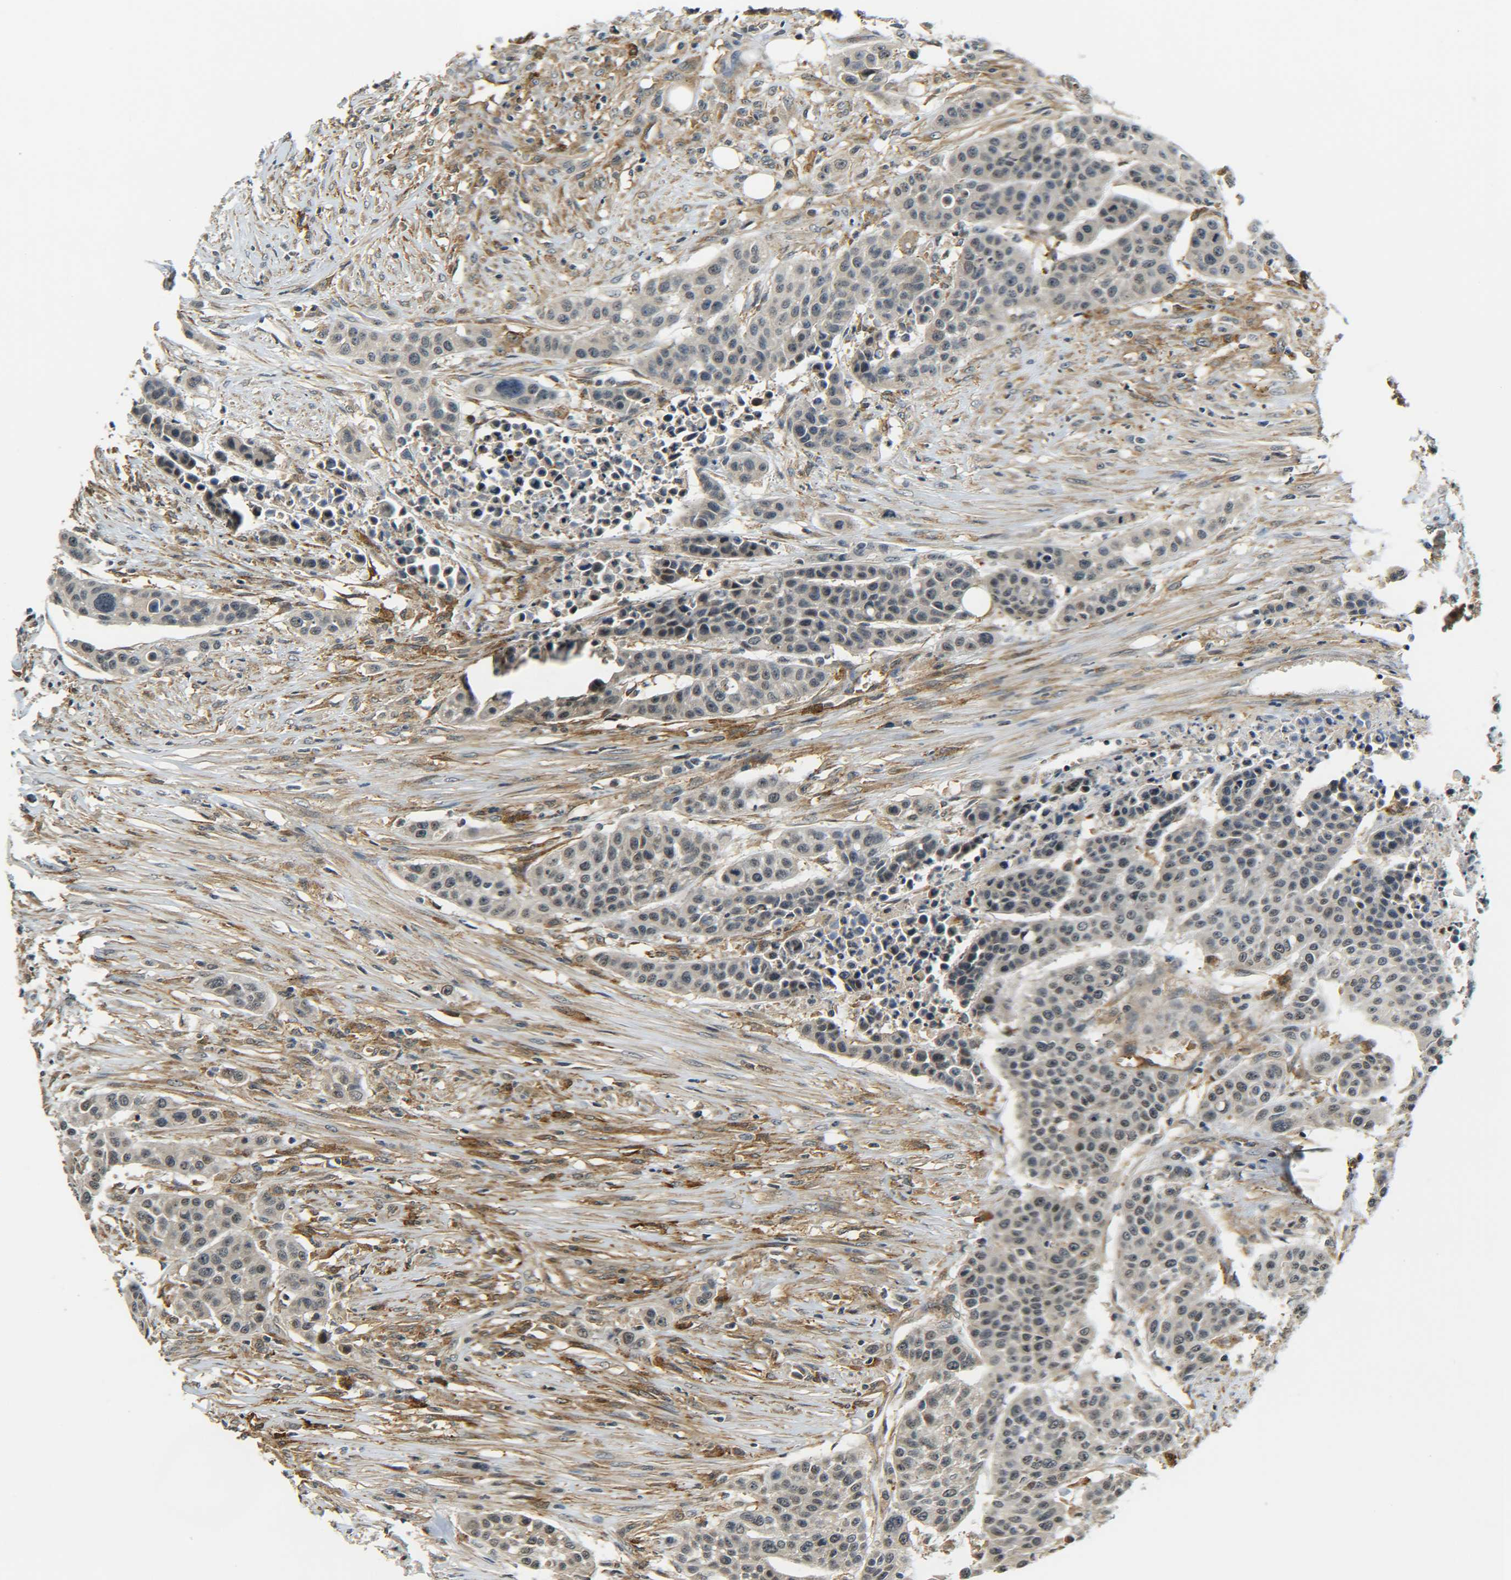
{"staining": {"intensity": "weak", "quantity": "25%-75%", "location": "nuclear"}, "tissue": "urothelial cancer", "cell_type": "Tumor cells", "image_type": "cancer", "snomed": [{"axis": "morphology", "description": "Urothelial carcinoma, High grade"}, {"axis": "topography", "description": "Urinary bladder"}], "caption": "Tumor cells display low levels of weak nuclear positivity in approximately 25%-75% of cells in urothelial cancer.", "gene": "DAB2", "patient": {"sex": "male", "age": 74}}